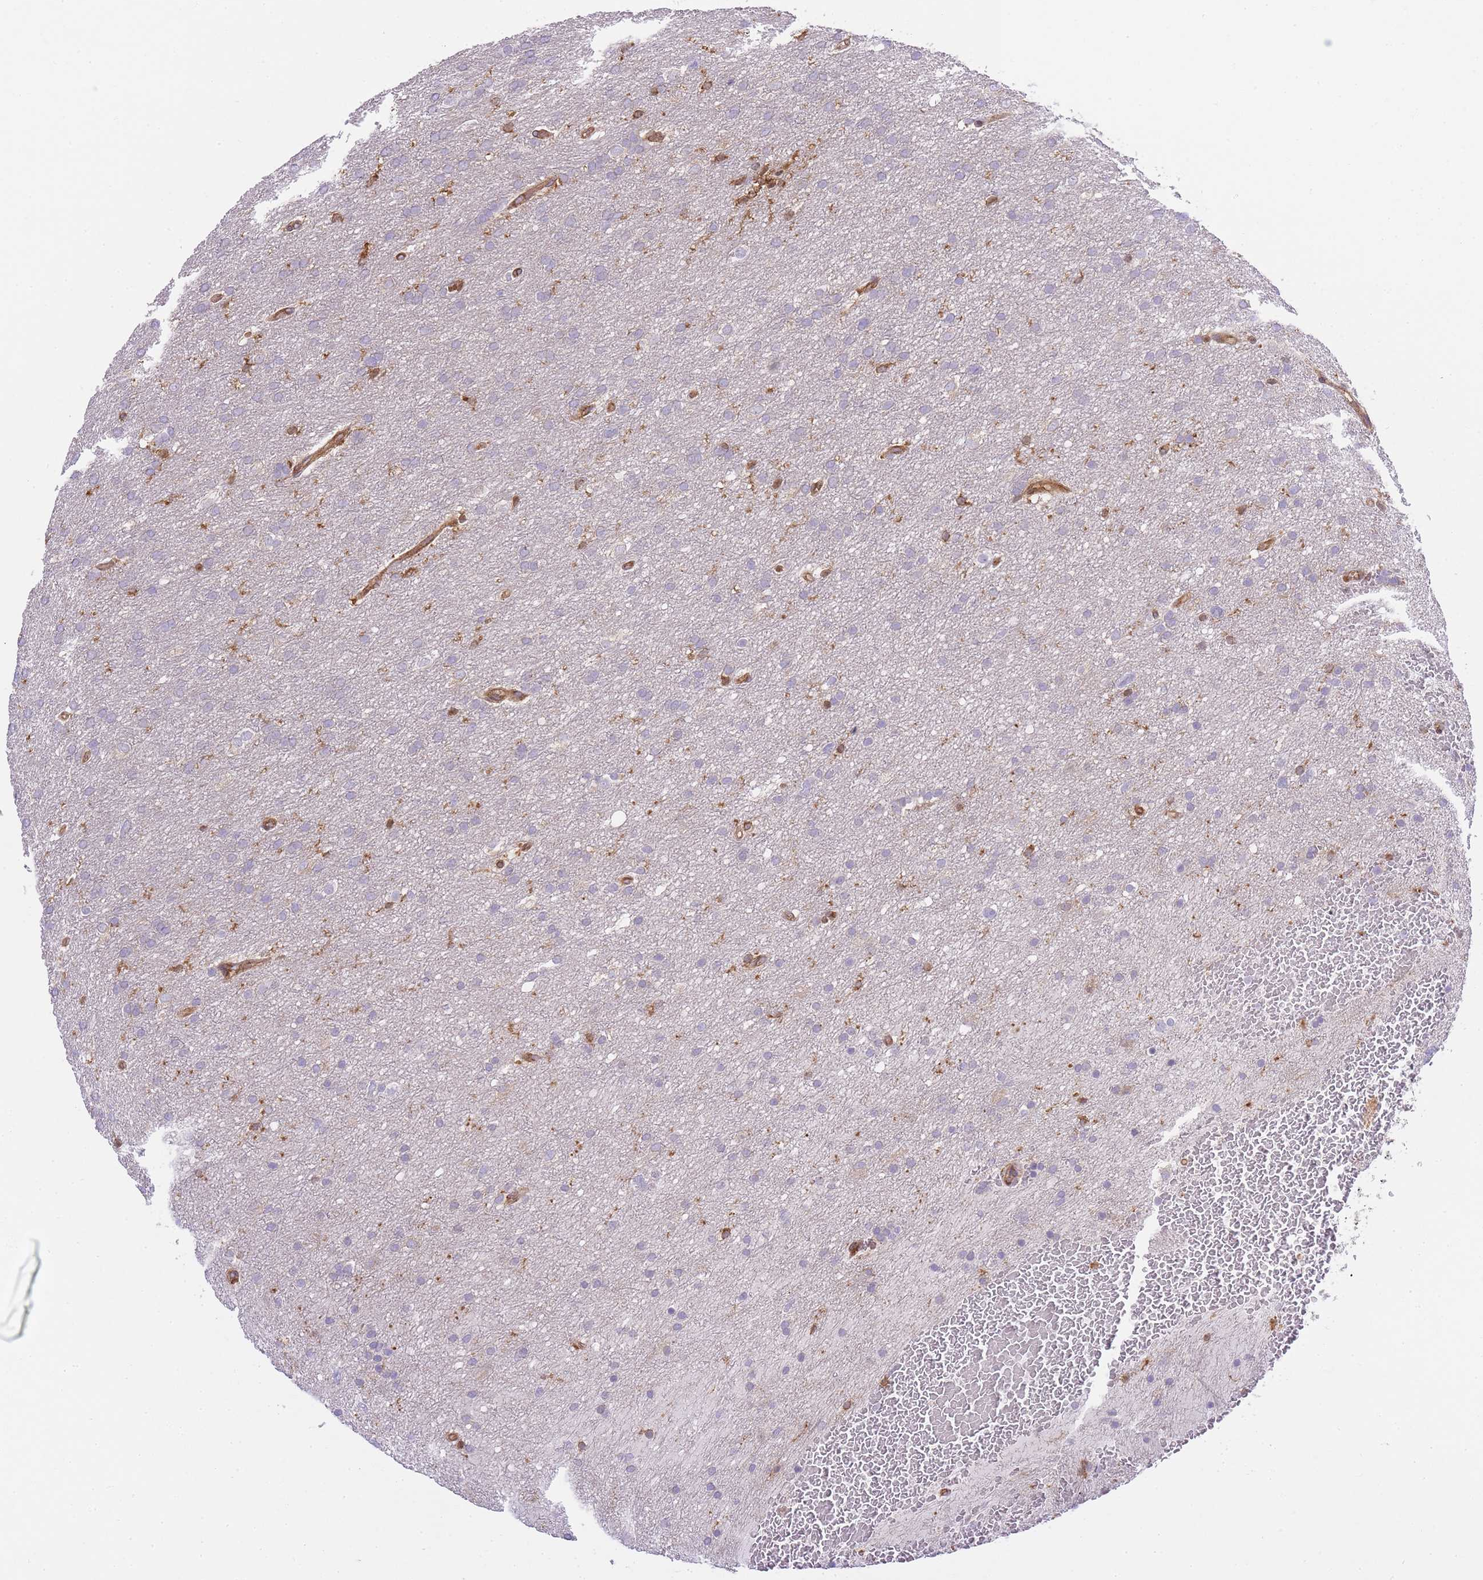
{"staining": {"intensity": "negative", "quantity": "none", "location": "none"}, "tissue": "glioma", "cell_type": "Tumor cells", "image_type": "cancer", "snomed": [{"axis": "morphology", "description": "Glioma, malignant, High grade"}, {"axis": "topography", "description": "Cerebral cortex"}], "caption": "Tumor cells show no significant protein positivity in glioma. Brightfield microscopy of IHC stained with DAB (3,3'-diaminobenzidine) (brown) and hematoxylin (blue), captured at high magnification.", "gene": "MSN", "patient": {"sex": "female", "age": 36}}